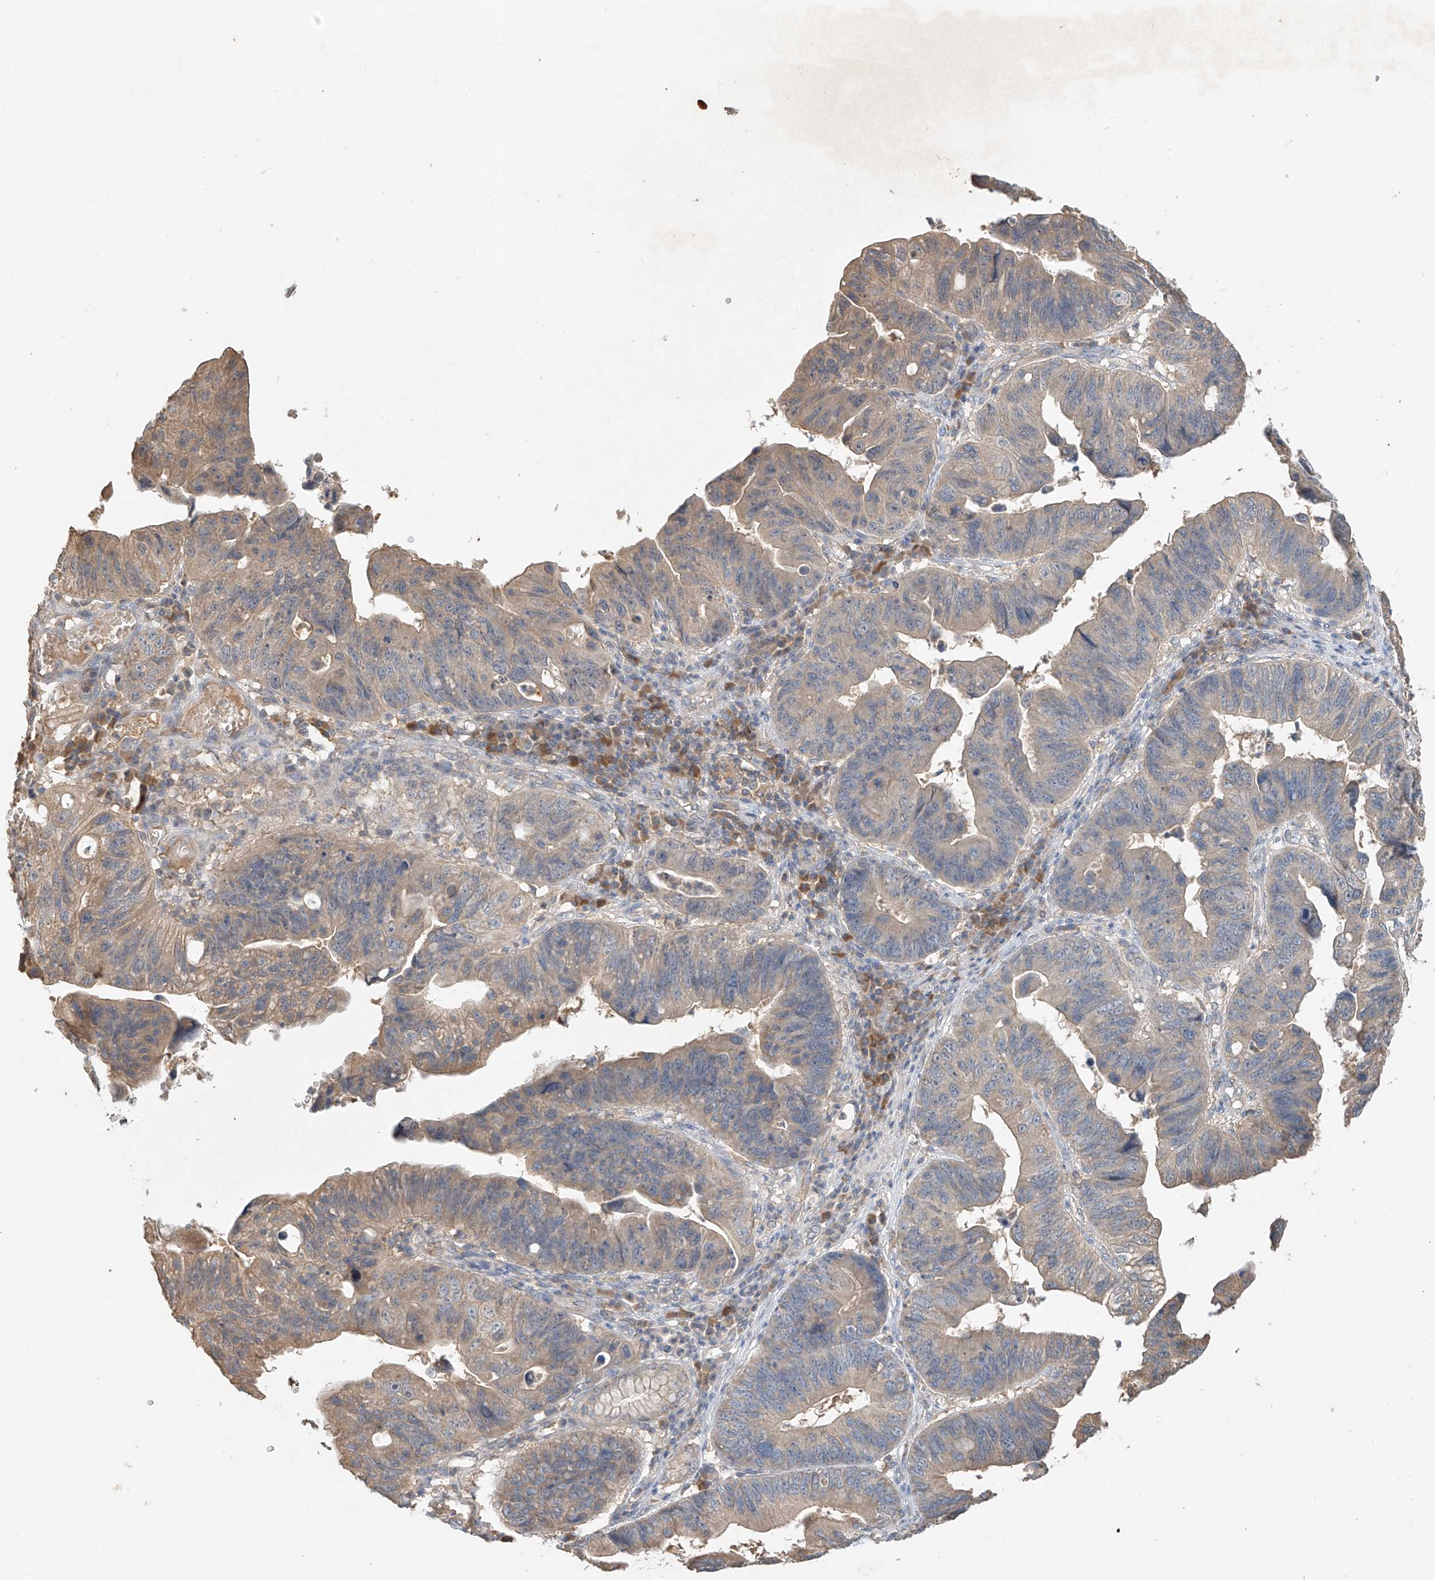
{"staining": {"intensity": "weak", "quantity": "25%-75%", "location": "cytoplasmic/membranous"}, "tissue": "stomach cancer", "cell_type": "Tumor cells", "image_type": "cancer", "snomed": [{"axis": "morphology", "description": "Adenocarcinoma, NOS"}, {"axis": "topography", "description": "Stomach"}], "caption": "Immunohistochemical staining of stomach adenocarcinoma displays low levels of weak cytoplasmic/membranous protein expression in about 25%-75% of tumor cells. Using DAB (brown) and hematoxylin (blue) stains, captured at high magnification using brightfield microscopy.", "gene": "GNB1L", "patient": {"sex": "male", "age": 59}}